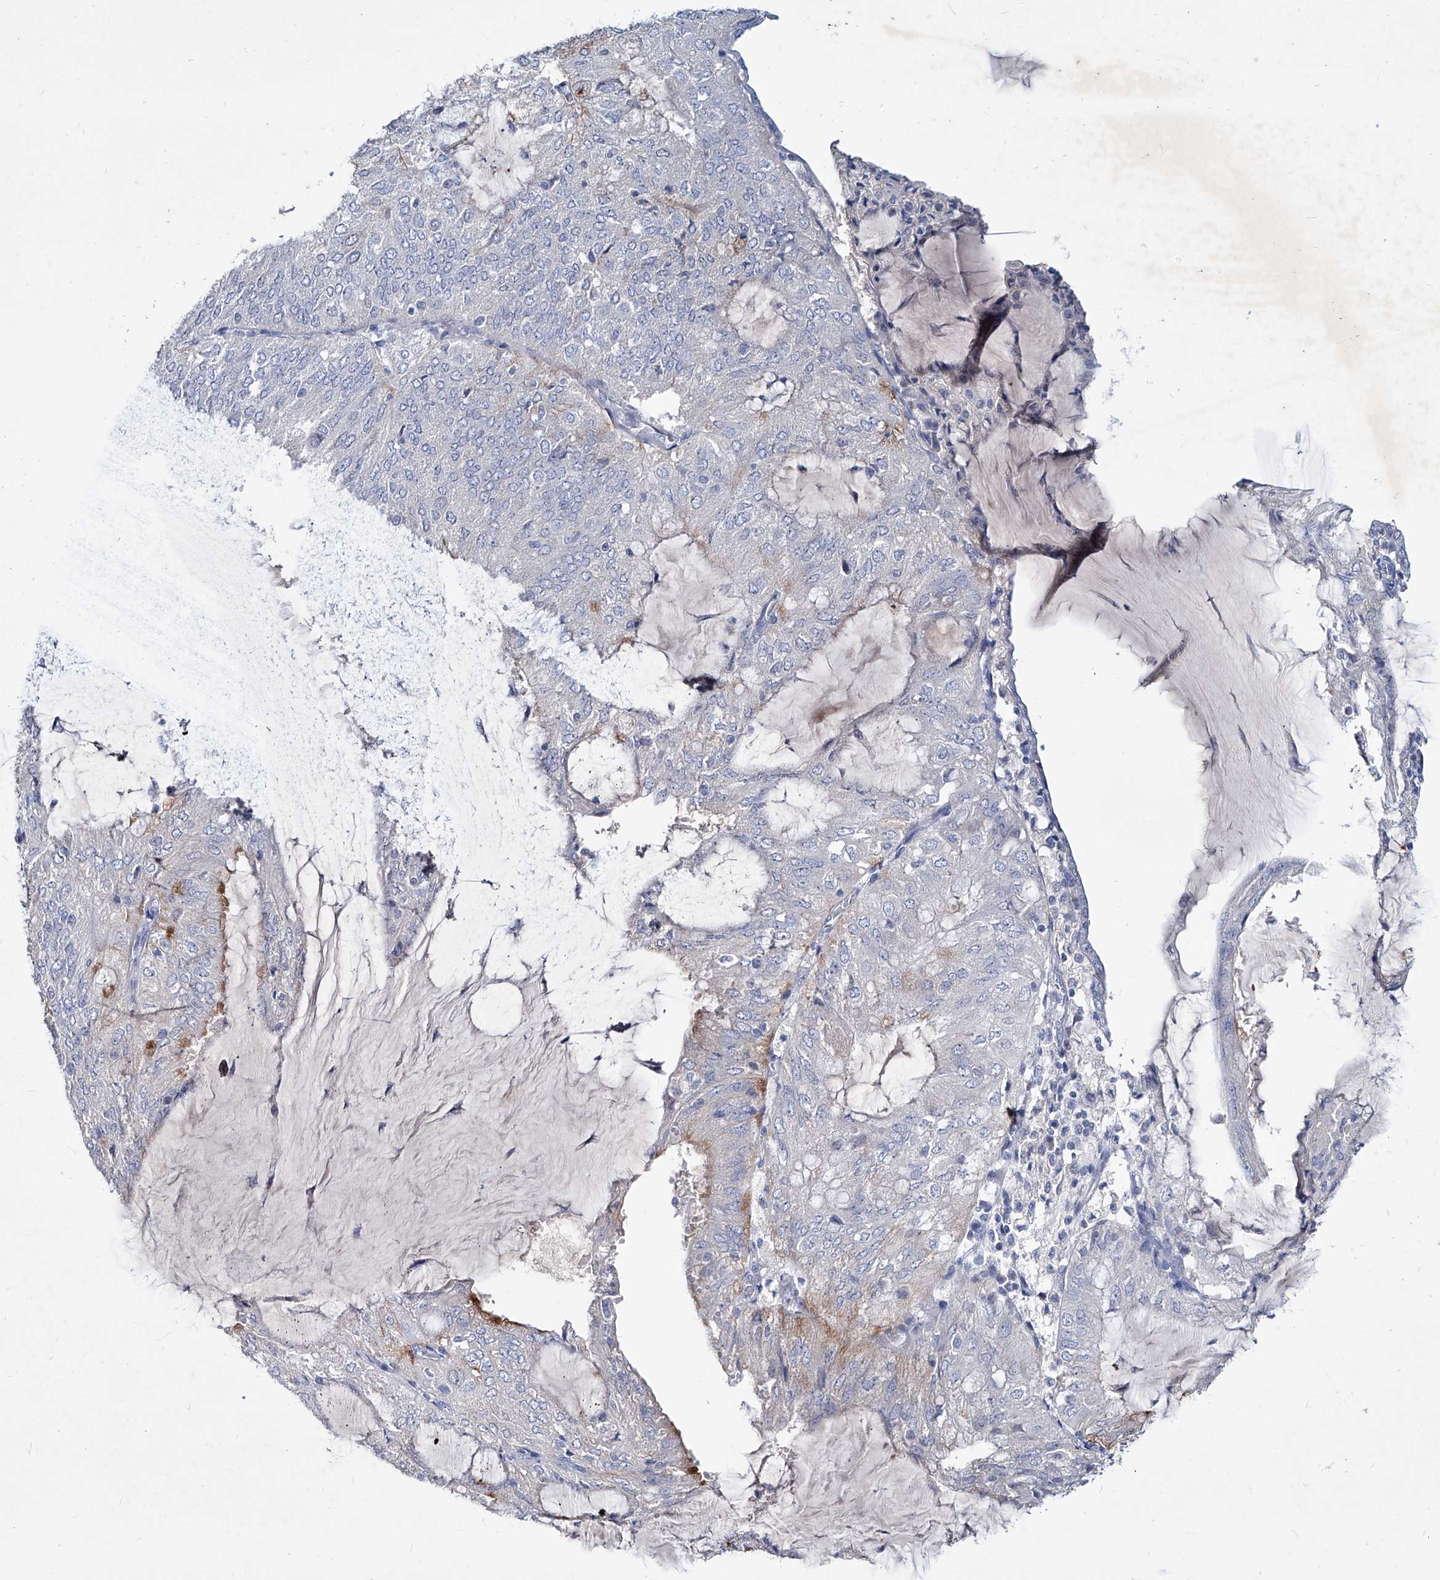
{"staining": {"intensity": "weak", "quantity": "<25%", "location": "cytoplasmic/membranous"}, "tissue": "endometrial cancer", "cell_type": "Tumor cells", "image_type": "cancer", "snomed": [{"axis": "morphology", "description": "Adenocarcinoma, NOS"}, {"axis": "topography", "description": "Endometrium"}], "caption": "Immunohistochemistry (IHC) histopathology image of endometrial adenocarcinoma stained for a protein (brown), which demonstrates no staining in tumor cells.", "gene": "KLHL17", "patient": {"sex": "female", "age": 81}}